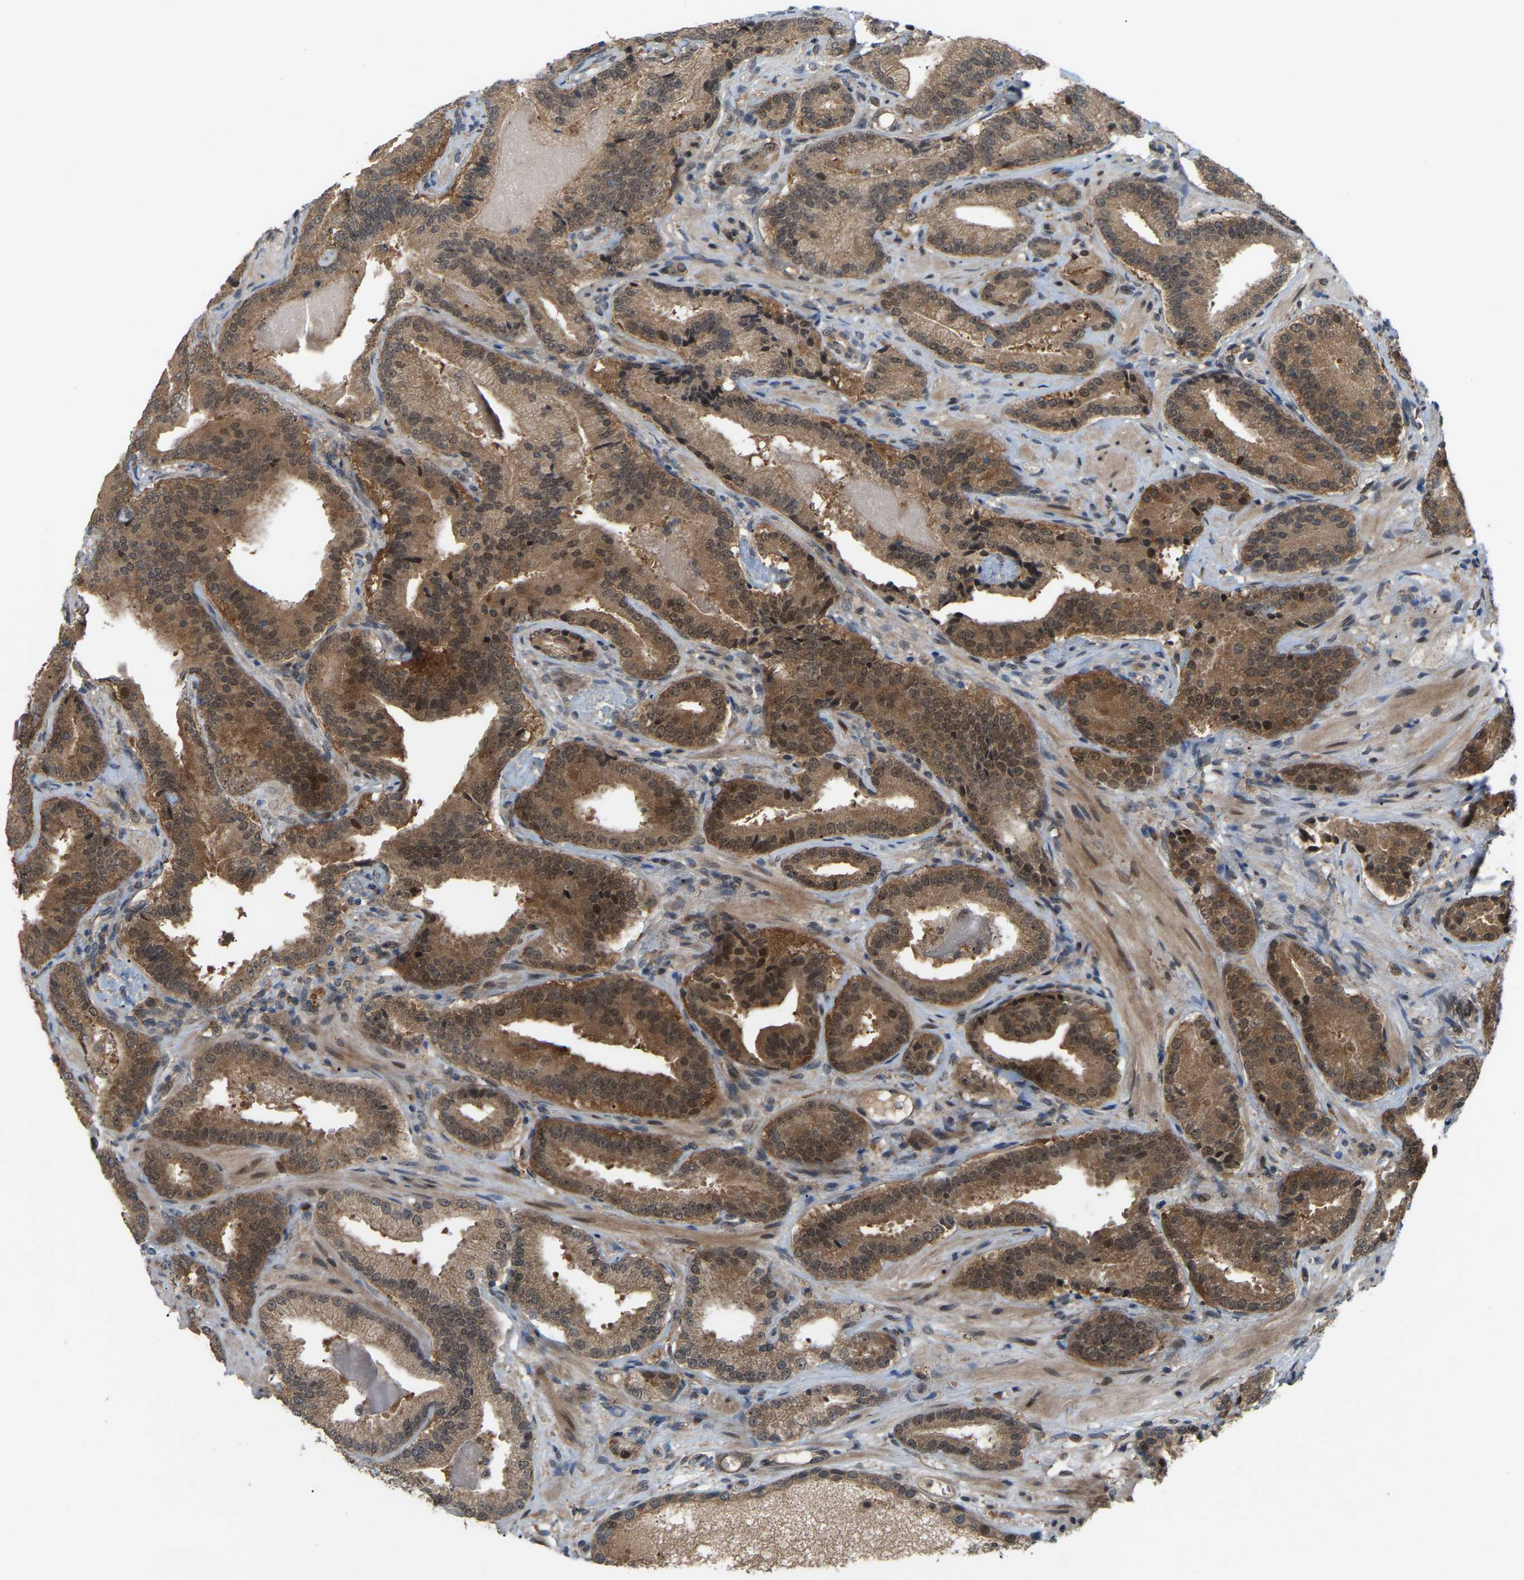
{"staining": {"intensity": "strong", "quantity": ">75%", "location": "cytoplasmic/membranous"}, "tissue": "prostate cancer", "cell_type": "Tumor cells", "image_type": "cancer", "snomed": [{"axis": "morphology", "description": "Adenocarcinoma, Low grade"}, {"axis": "topography", "description": "Prostate"}], "caption": "There is high levels of strong cytoplasmic/membranous expression in tumor cells of prostate cancer, as demonstrated by immunohistochemical staining (brown color).", "gene": "CROT", "patient": {"sex": "male", "age": 51}}